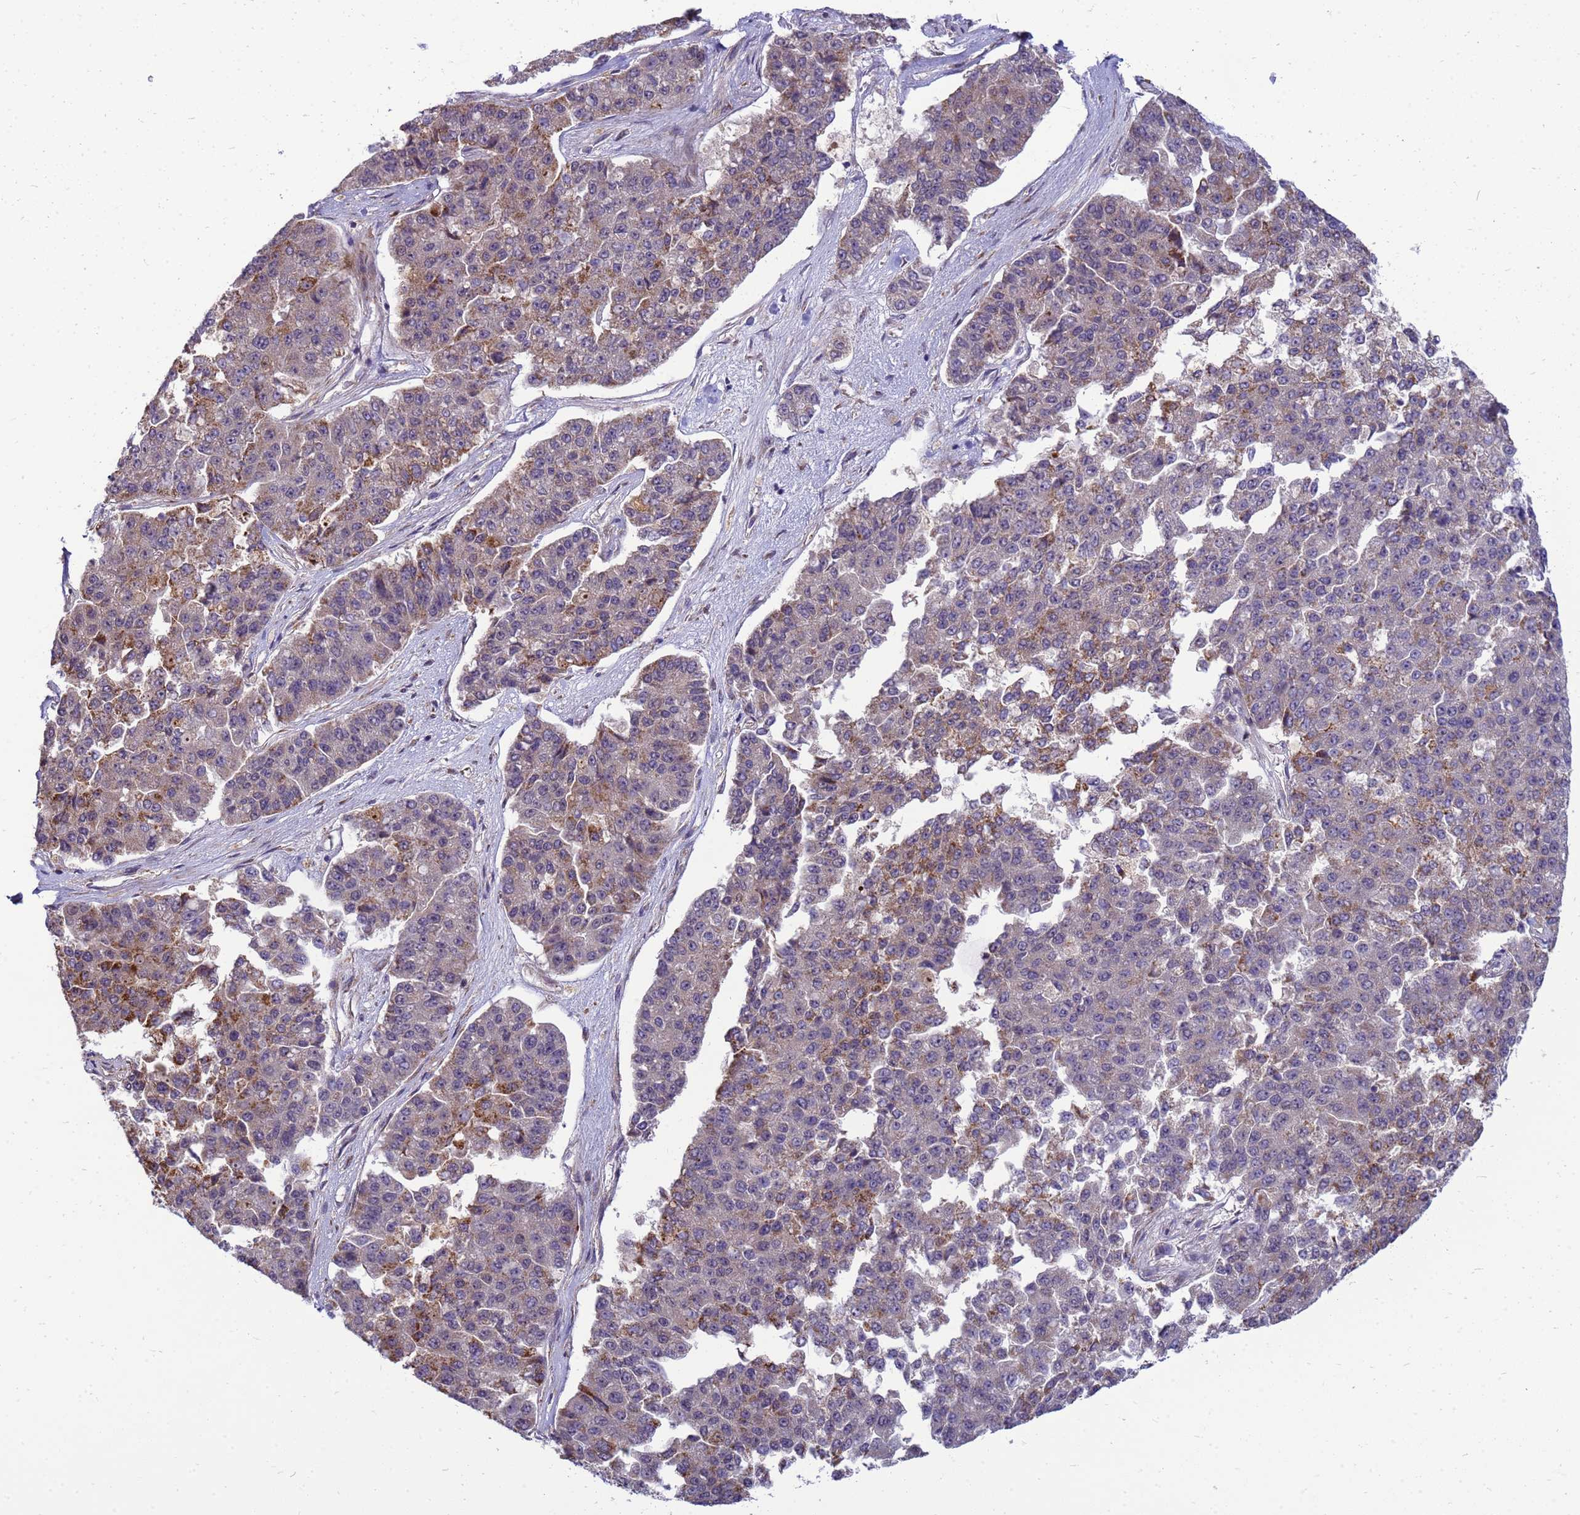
{"staining": {"intensity": "weak", "quantity": "25%-75%", "location": "cytoplasmic/membranous"}, "tissue": "pancreatic cancer", "cell_type": "Tumor cells", "image_type": "cancer", "snomed": [{"axis": "morphology", "description": "Adenocarcinoma, NOS"}, {"axis": "topography", "description": "Pancreas"}], "caption": "Immunohistochemistry (DAB (3,3'-diaminobenzidine)) staining of pancreatic cancer (adenocarcinoma) reveals weak cytoplasmic/membranous protein staining in about 25%-75% of tumor cells.", "gene": "C12orf43", "patient": {"sex": "male", "age": 50}}